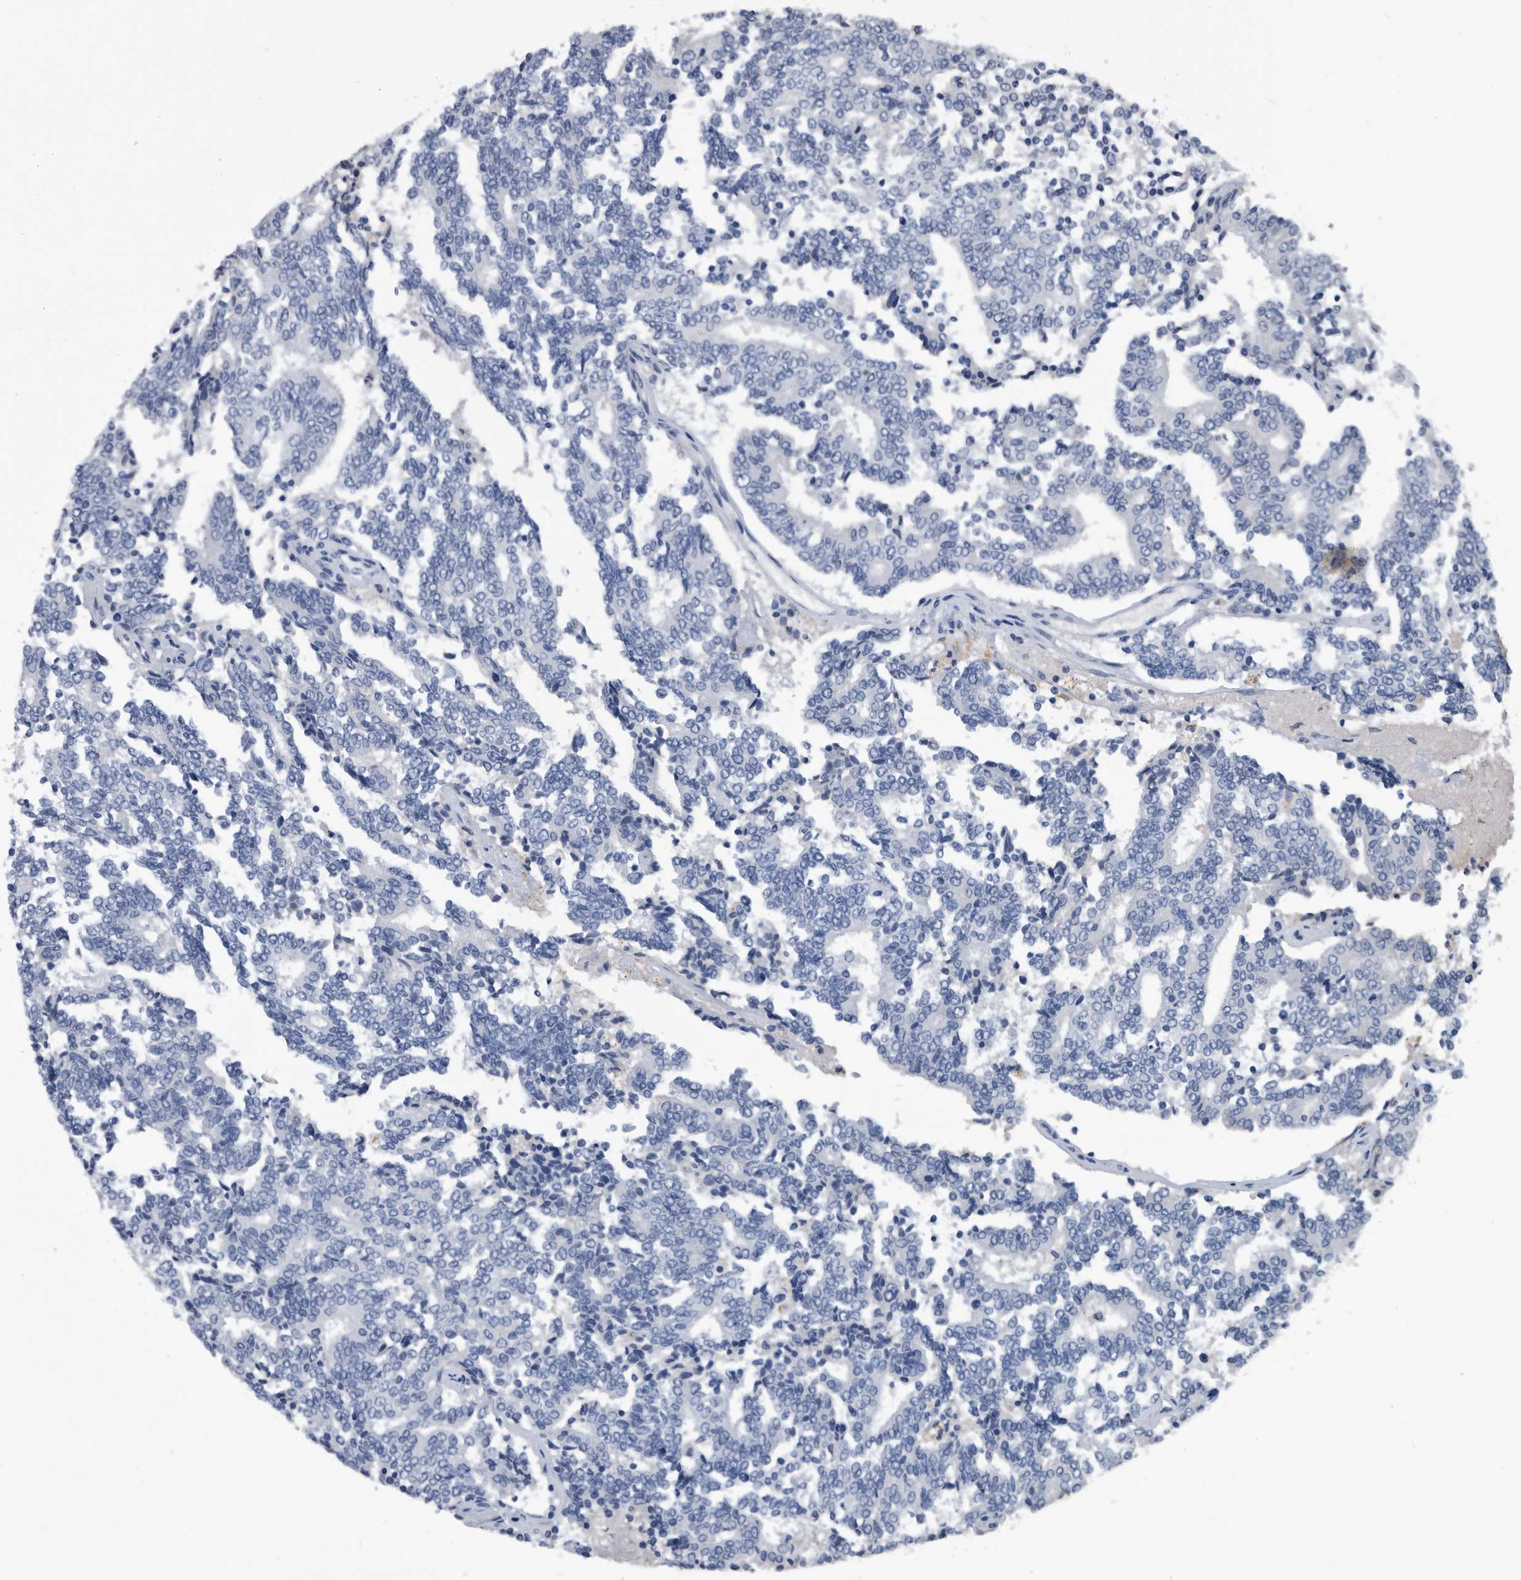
{"staining": {"intensity": "negative", "quantity": "none", "location": "none"}, "tissue": "prostate cancer", "cell_type": "Tumor cells", "image_type": "cancer", "snomed": [{"axis": "morphology", "description": "Normal tissue, NOS"}, {"axis": "morphology", "description": "Adenocarcinoma, High grade"}, {"axis": "topography", "description": "Prostate"}, {"axis": "topography", "description": "Seminal veicle"}], "caption": "There is no significant positivity in tumor cells of prostate cancer (high-grade adenocarcinoma).", "gene": "PDXK", "patient": {"sex": "male", "age": 55}}